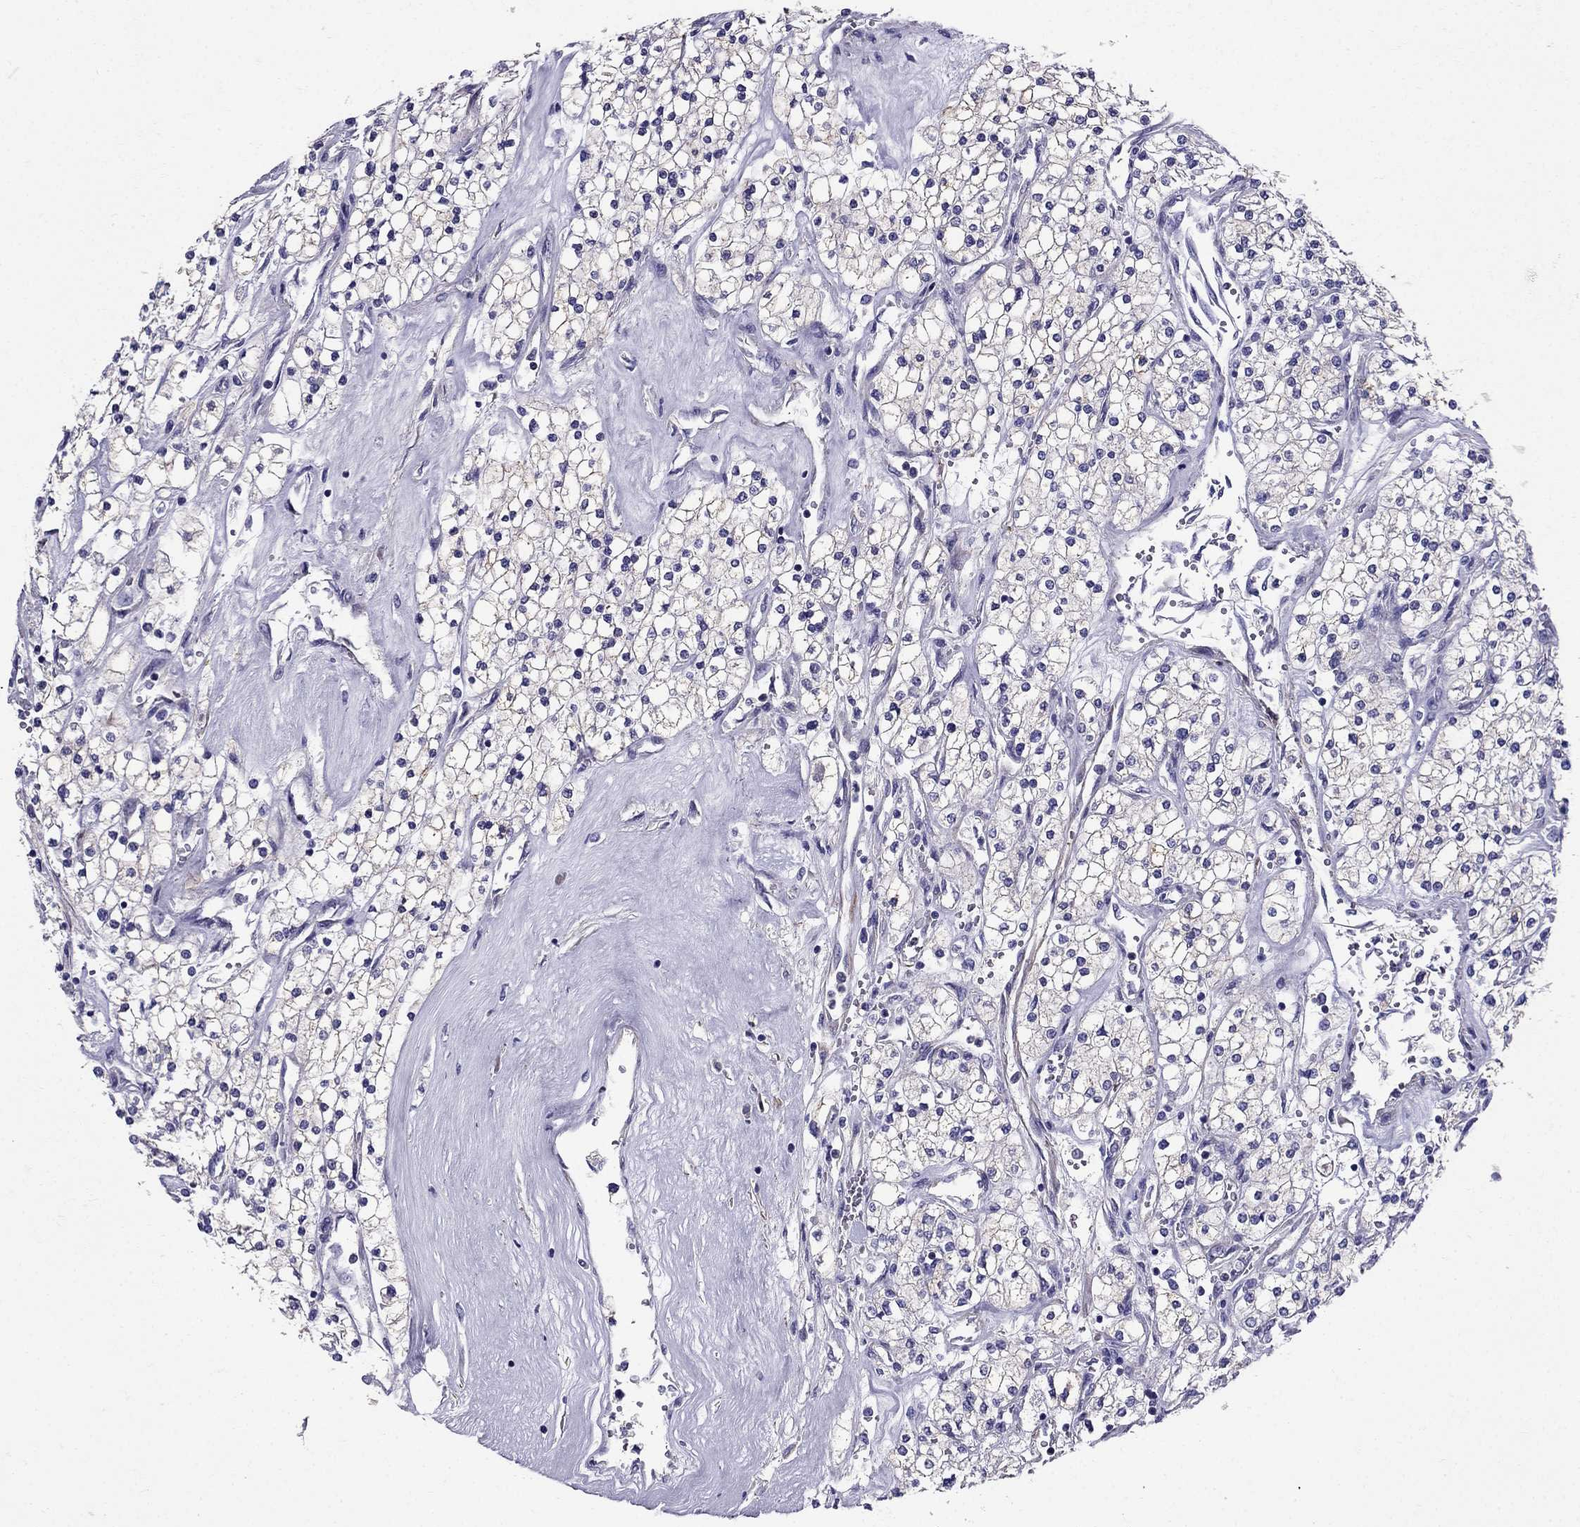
{"staining": {"intensity": "negative", "quantity": "none", "location": "none"}, "tissue": "renal cancer", "cell_type": "Tumor cells", "image_type": "cancer", "snomed": [{"axis": "morphology", "description": "Adenocarcinoma, NOS"}, {"axis": "topography", "description": "Kidney"}], "caption": "Tumor cells show no significant protein positivity in renal adenocarcinoma.", "gene": "GPR50", "patient": {"sex": "male", "age": 80}}